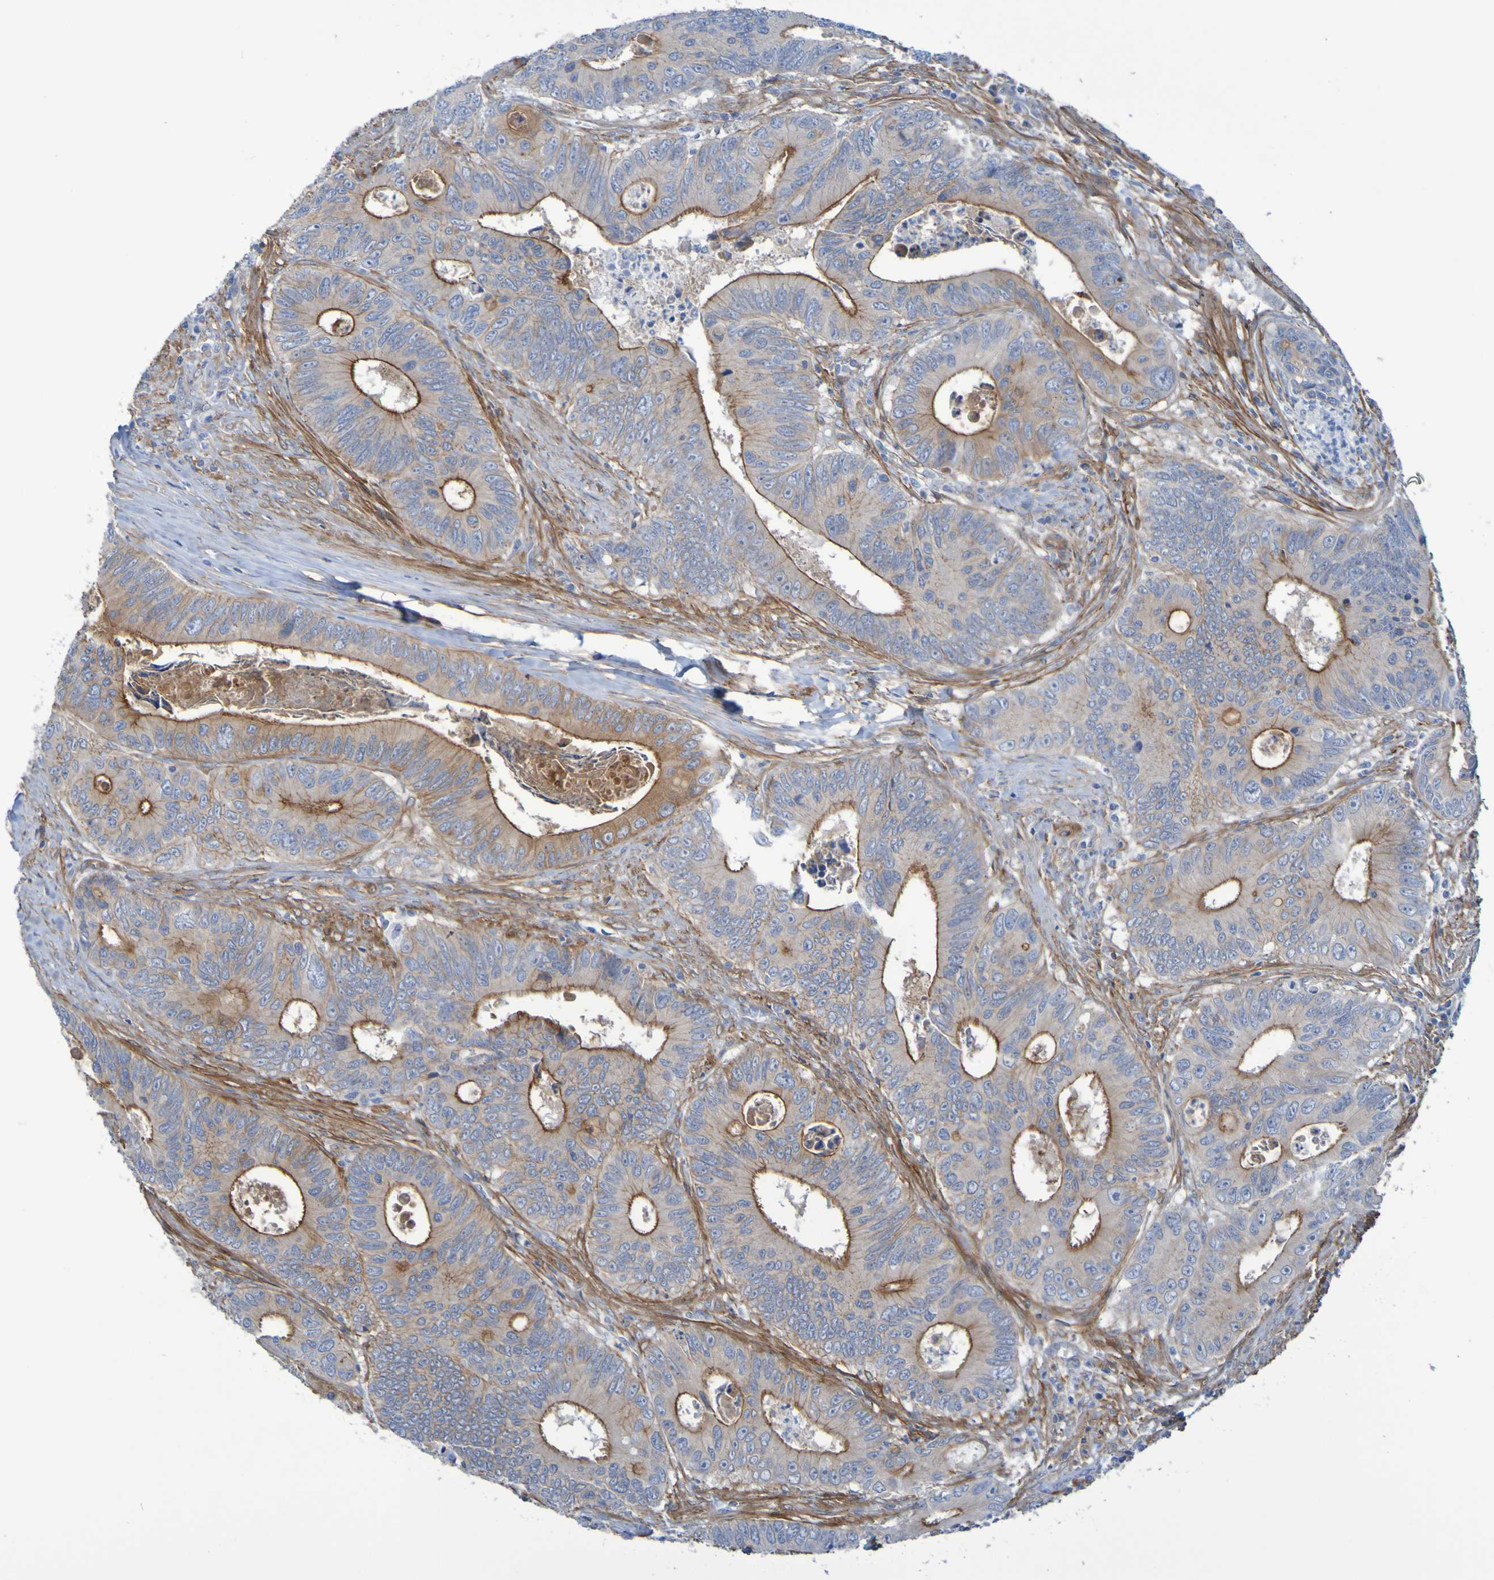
{"staining": {"intensity": "moderate", "quantity": "25%-75%", "location": "cytoplasmic/membranous"}, "tissue": "colorectal cancer", "cell_type": "Tumor cells", "image_type": "cancer", "snomed": [{"axis": "morphology", "description": "Inflammation, NOS"}, {"axis": "morphology", "description": "Adenocarcinoma, NOS"}, {"axis": "topography", "description": "Colon"}], "caption": "Brown immunohistochemical staining in human colorectal cancer exhibits moderate cytoplasmic/membranous positivity in approximately 25%-75% of tumor cells. (IHC, brightfield microscopy, high magnification).", "gene": "LPP", "patient": {"sex": "male", "age": 72}}